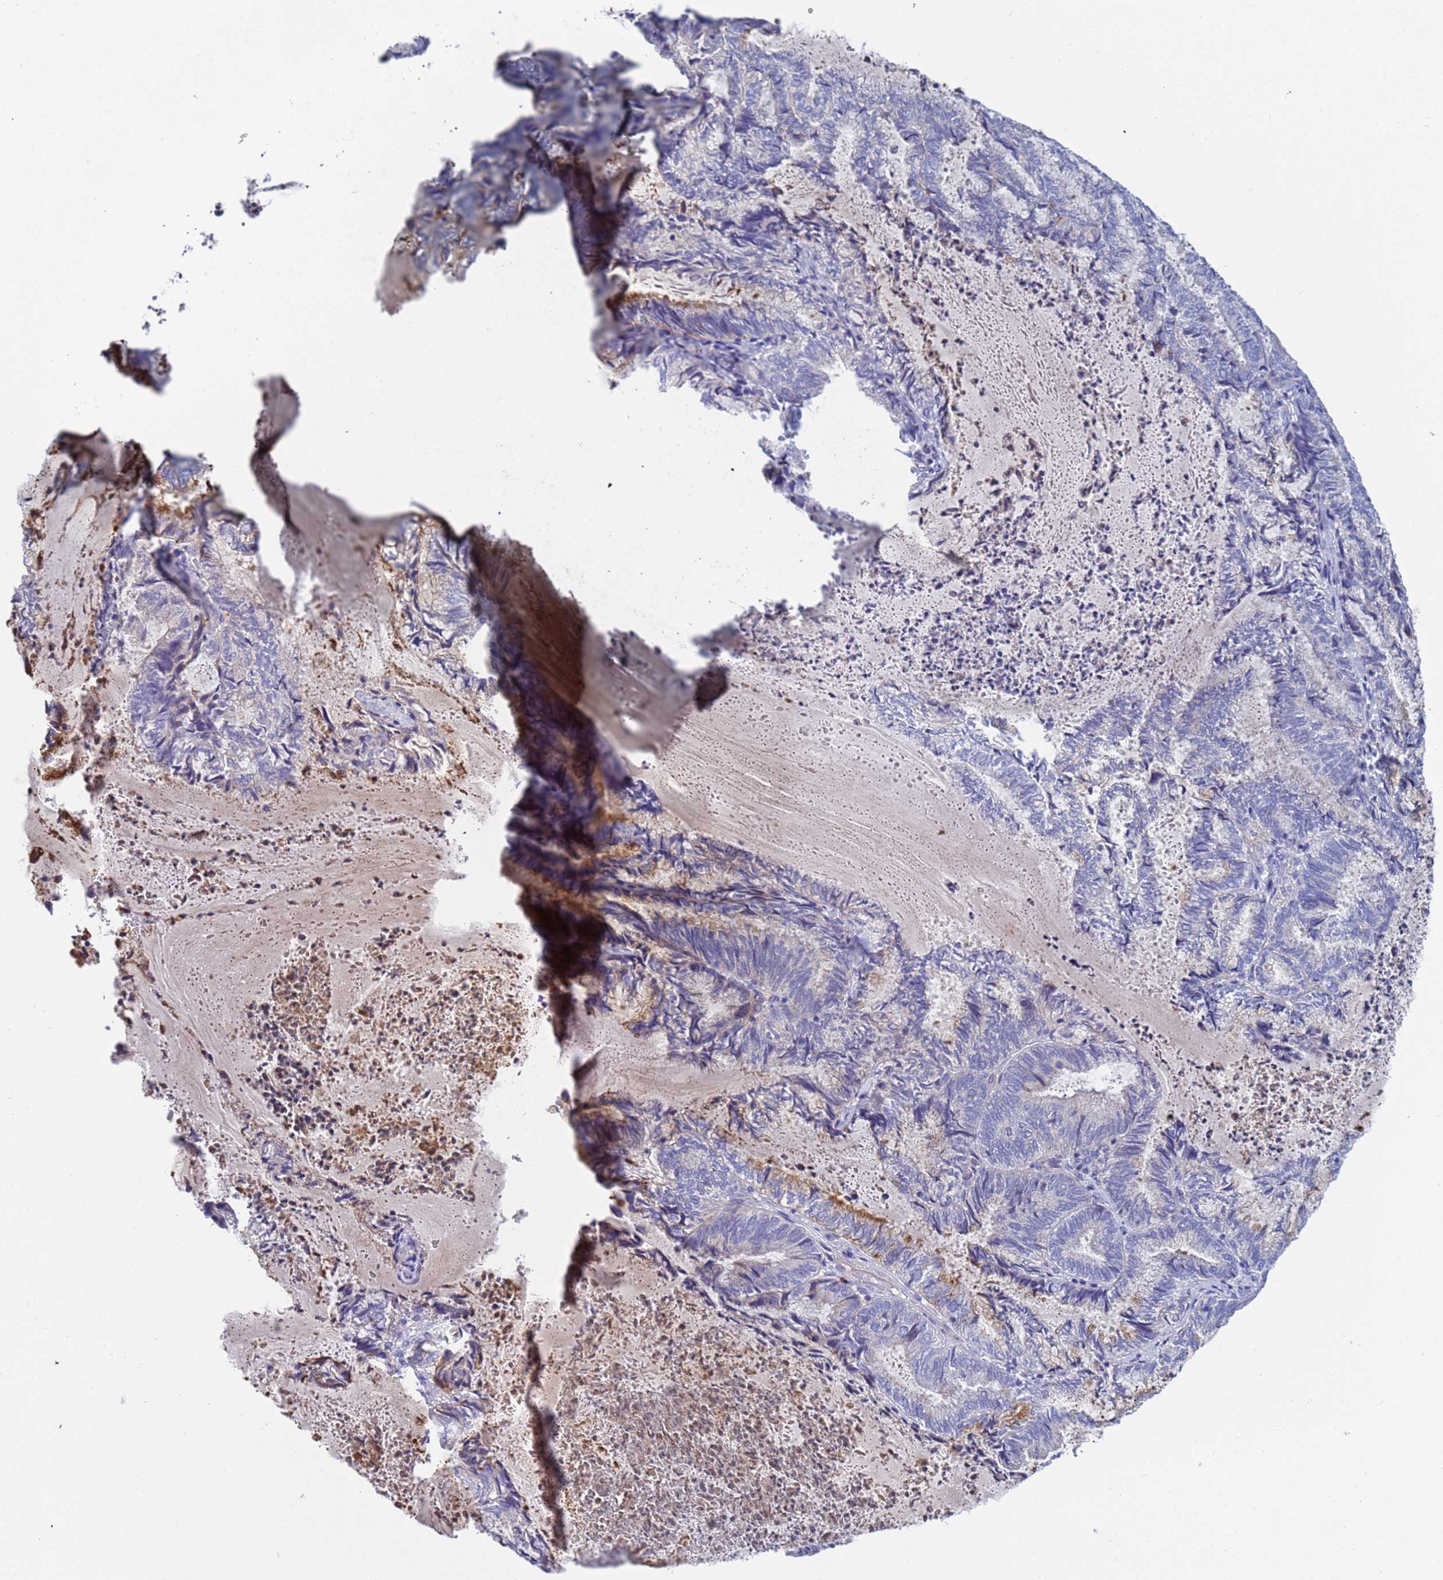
{"staining": {"intensity": "moderate", "quantity": "<25%", "location": "cytoplasmic/membranous"}, "tissue": "endometrial cancer", "cell_type": "Tumor cells", "image_type": "cancer", "snomed": [{"axis": "morphology", "description": "Adenocarcinoma, NOS"}, {"axis": "topography", "description": "Endometrium"}], "caption": "This micrograph demonstrates adenocarcinoma (endometrial) stained with immunohistochemistry to label a protein in brown. The cytoplasmic/membranous of tumor cells show moderate positivity for the protein. Nuclei are counter-stained blue.", "gene": "C4orf46", "patient": {"sex": "female", "age": 80}}